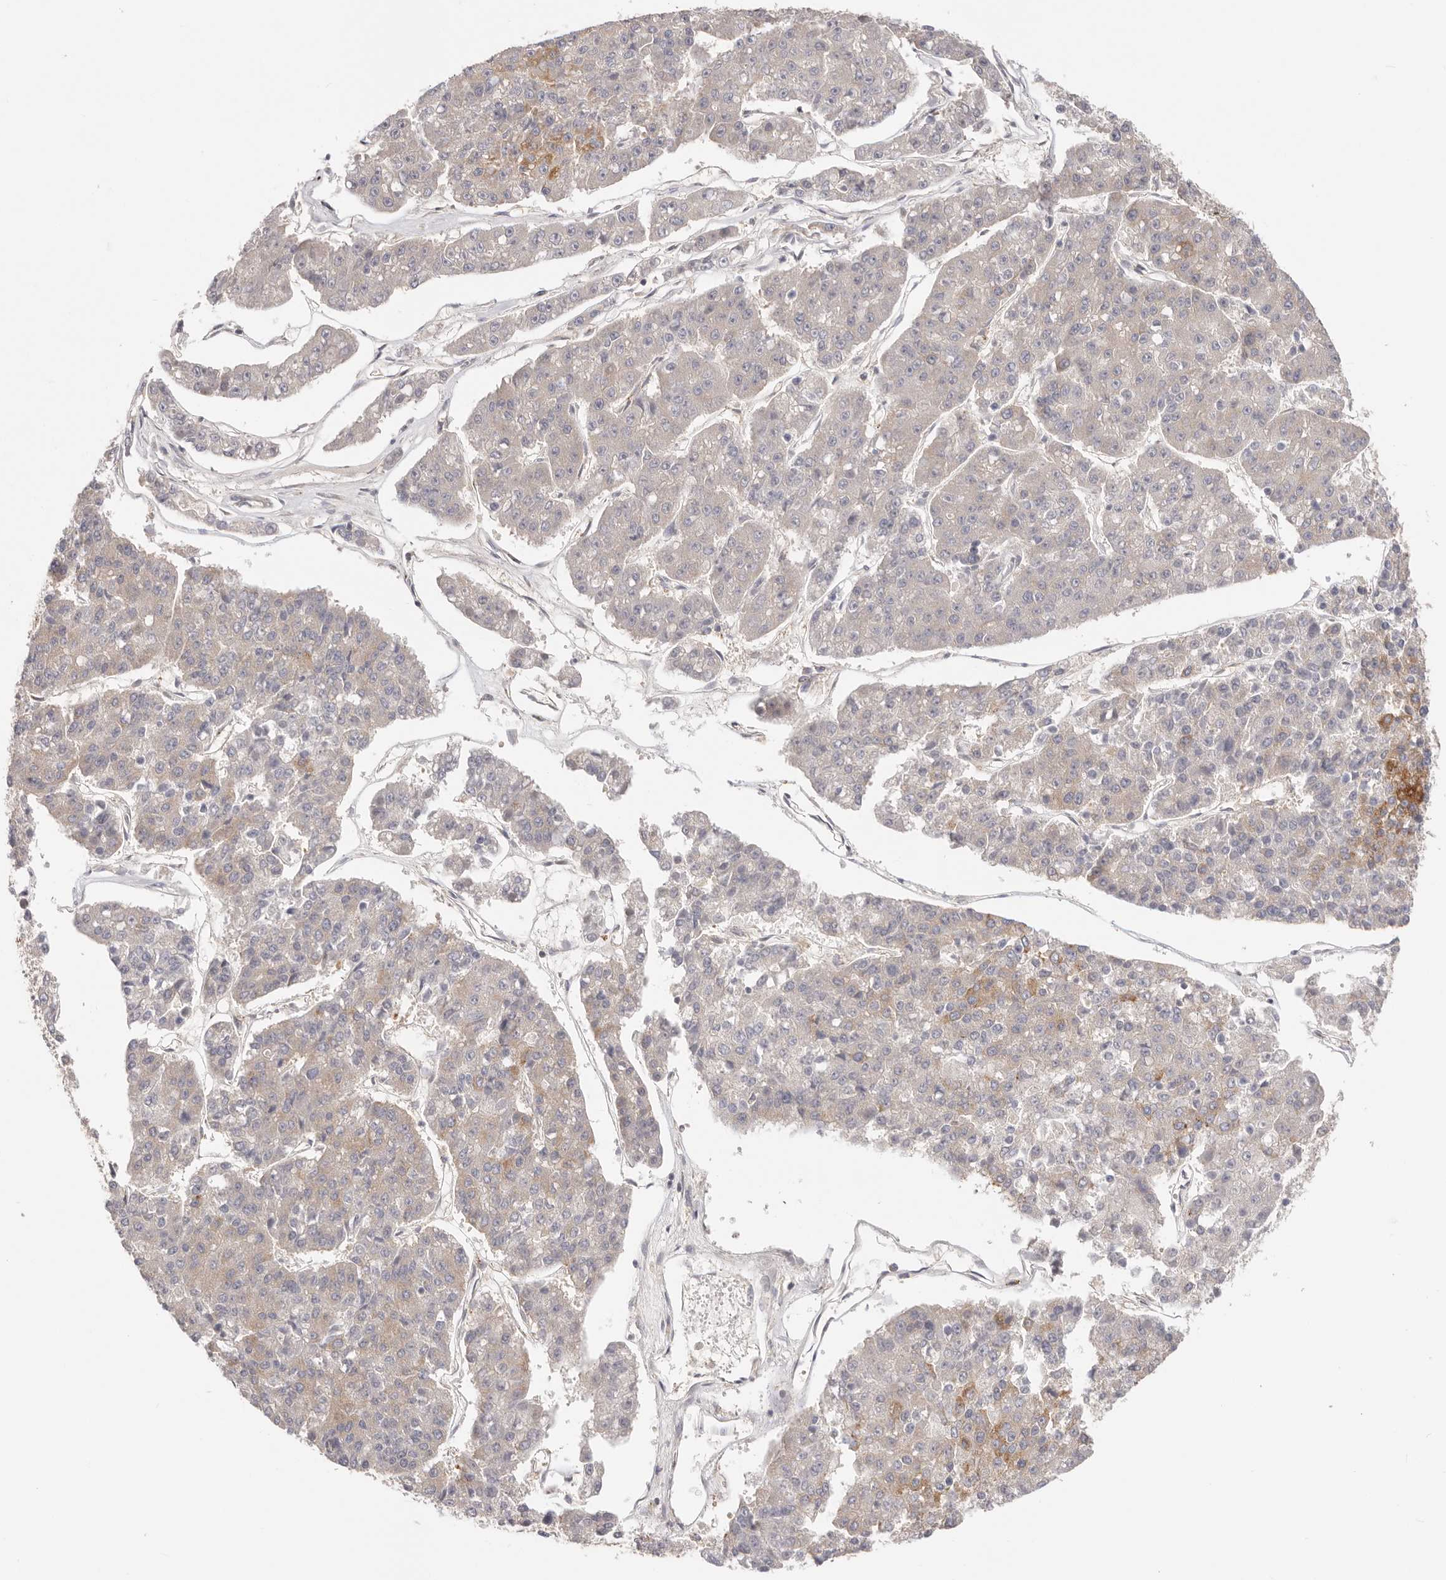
{"staining": {"intensity": "moderate", "quantity": "<25%", "location": "cytoplasmic/membranous"}, "tissue": "pancreatic cancer", "cell_type": "Tumor cells", "image_type": "cancer", "snomed": [{"axis": "morphology", "description": "Adenocarcinoma, NOS"}, {"axis": "topography", "description": "Pancreas"}], "caption": "Adenocarcinoma (pancreatic) was stained to show a protein in brown. There is low levels of moderate cytoplasmic/membranous staining in approximately <25% of tumor cells.", "gene": "KCMF1", "patient": {"sex": "male", "age": 50}}